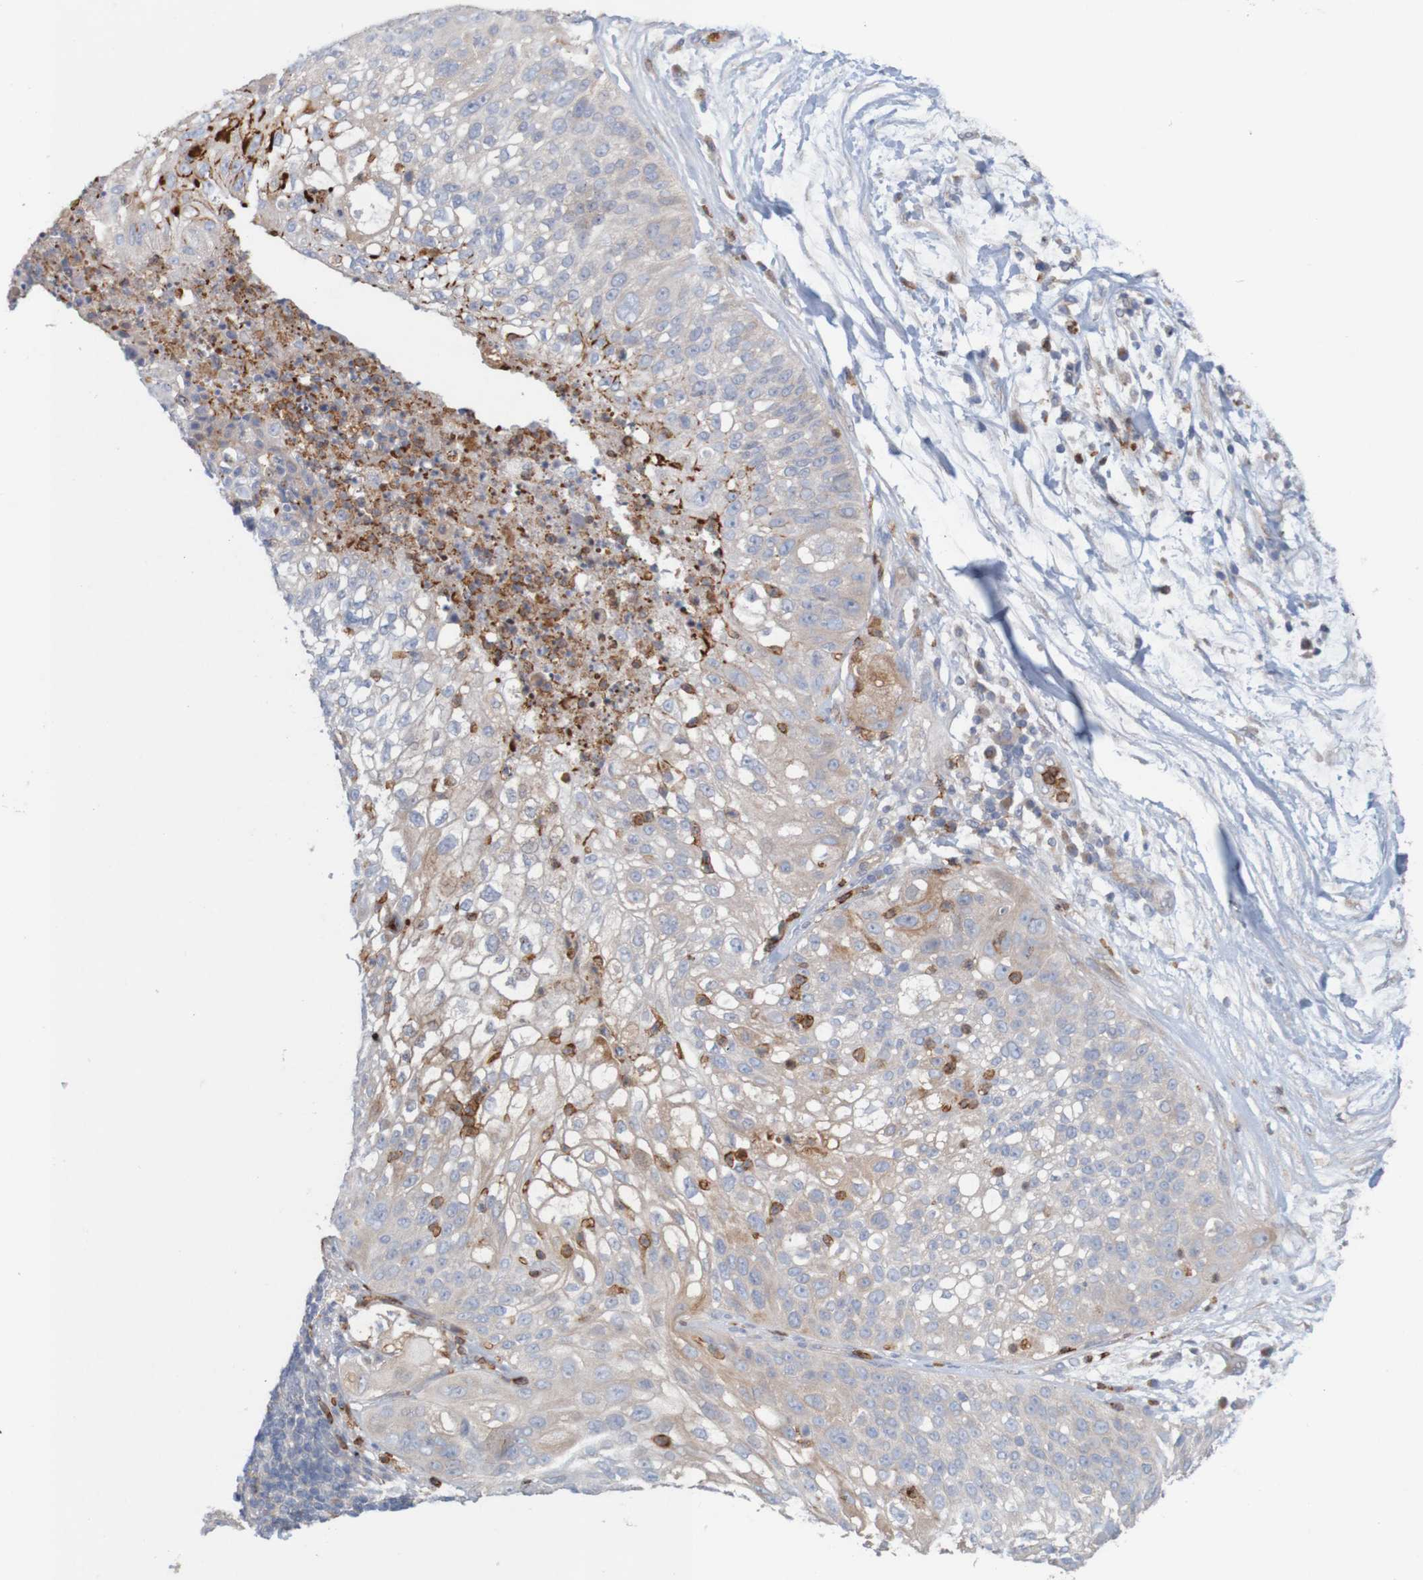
{"staining": {"intensity": "weak", "quantity": "<25%", "location": "cytoplasmic/membranous"}, "tissue": "lung cancer", "cell_type": "Tumor cells", "image_type": "cancer", "snomed": [{"axis": "morphology", "description": "Inflammation, NOS"}, {"axis": "morphology", "description": "Squamous cell carcinoma, NOS"}, {"axis": "topography", "description": "Lymph node"}, {"axis": "topography", "description": "Soft tissue"}, {"axis": "topography", "description": "Lung"}], "caption": "Human squamous cell carcinoma (lung) stained for a protein using IHC shows no staining in tumor cells.", "gene": "KRT23", "patient": {"sex": "male", "age": 66}}